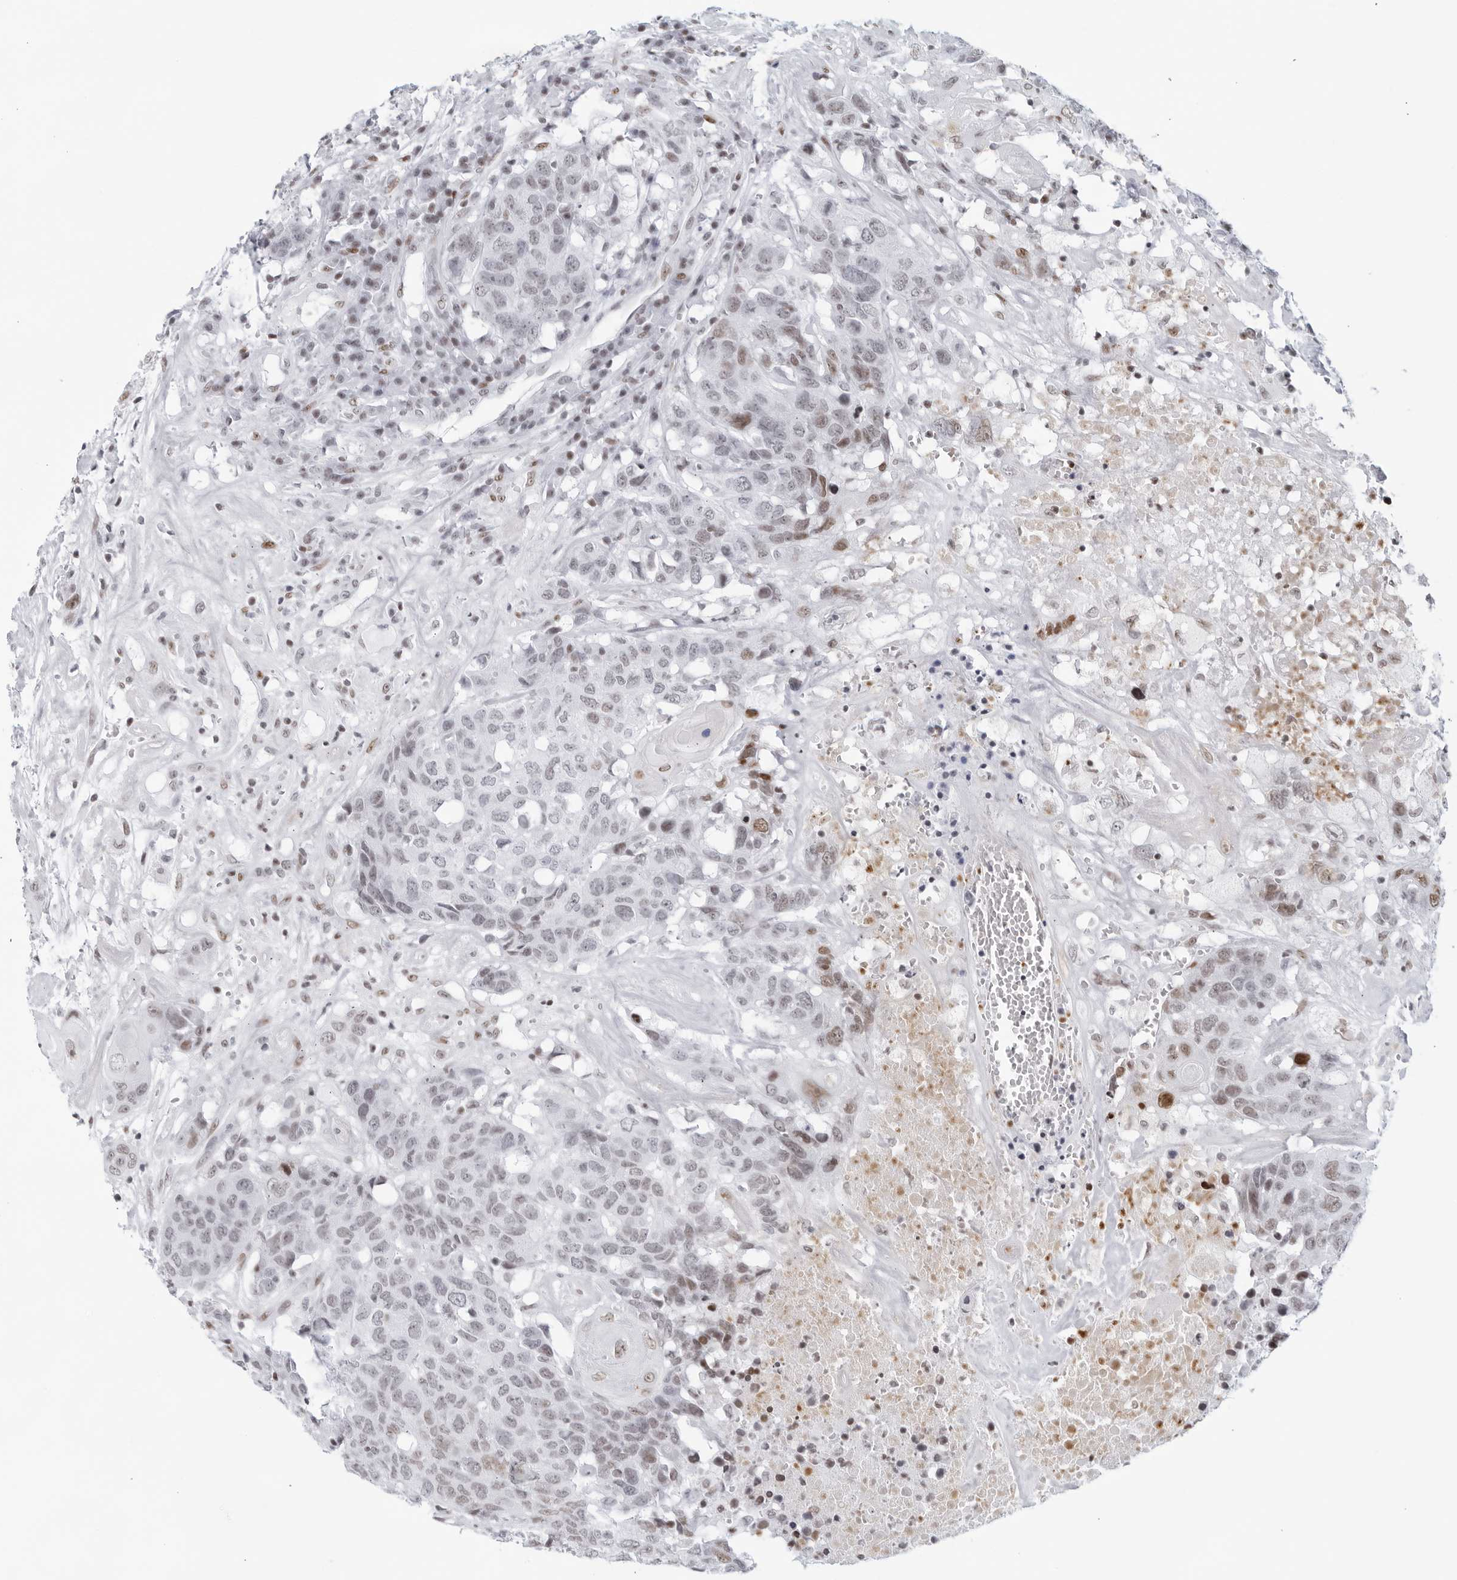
{"staining": {"intensity": "moderate", "quantity": "<25%", "location": "nuclear"}, "tissue": "head and neck cancer", "cell_type": "Tumor cells", "image_type": "cancer", "snomed": [{"axis": "morphology", "description": "Squamous cell carcinoma, NOS"}, {"axis": "topography", "description": "Head-Neck"}], "caption": "DAB (3,3'-diaminobenzidine) immunohistochemical staining of human head and neck cancer demonstrates moderate nuclear protein expression in about <25% of tumor cells.", "gene": "HP1BP3", "patient": {"sex": "male", "age": 66}}